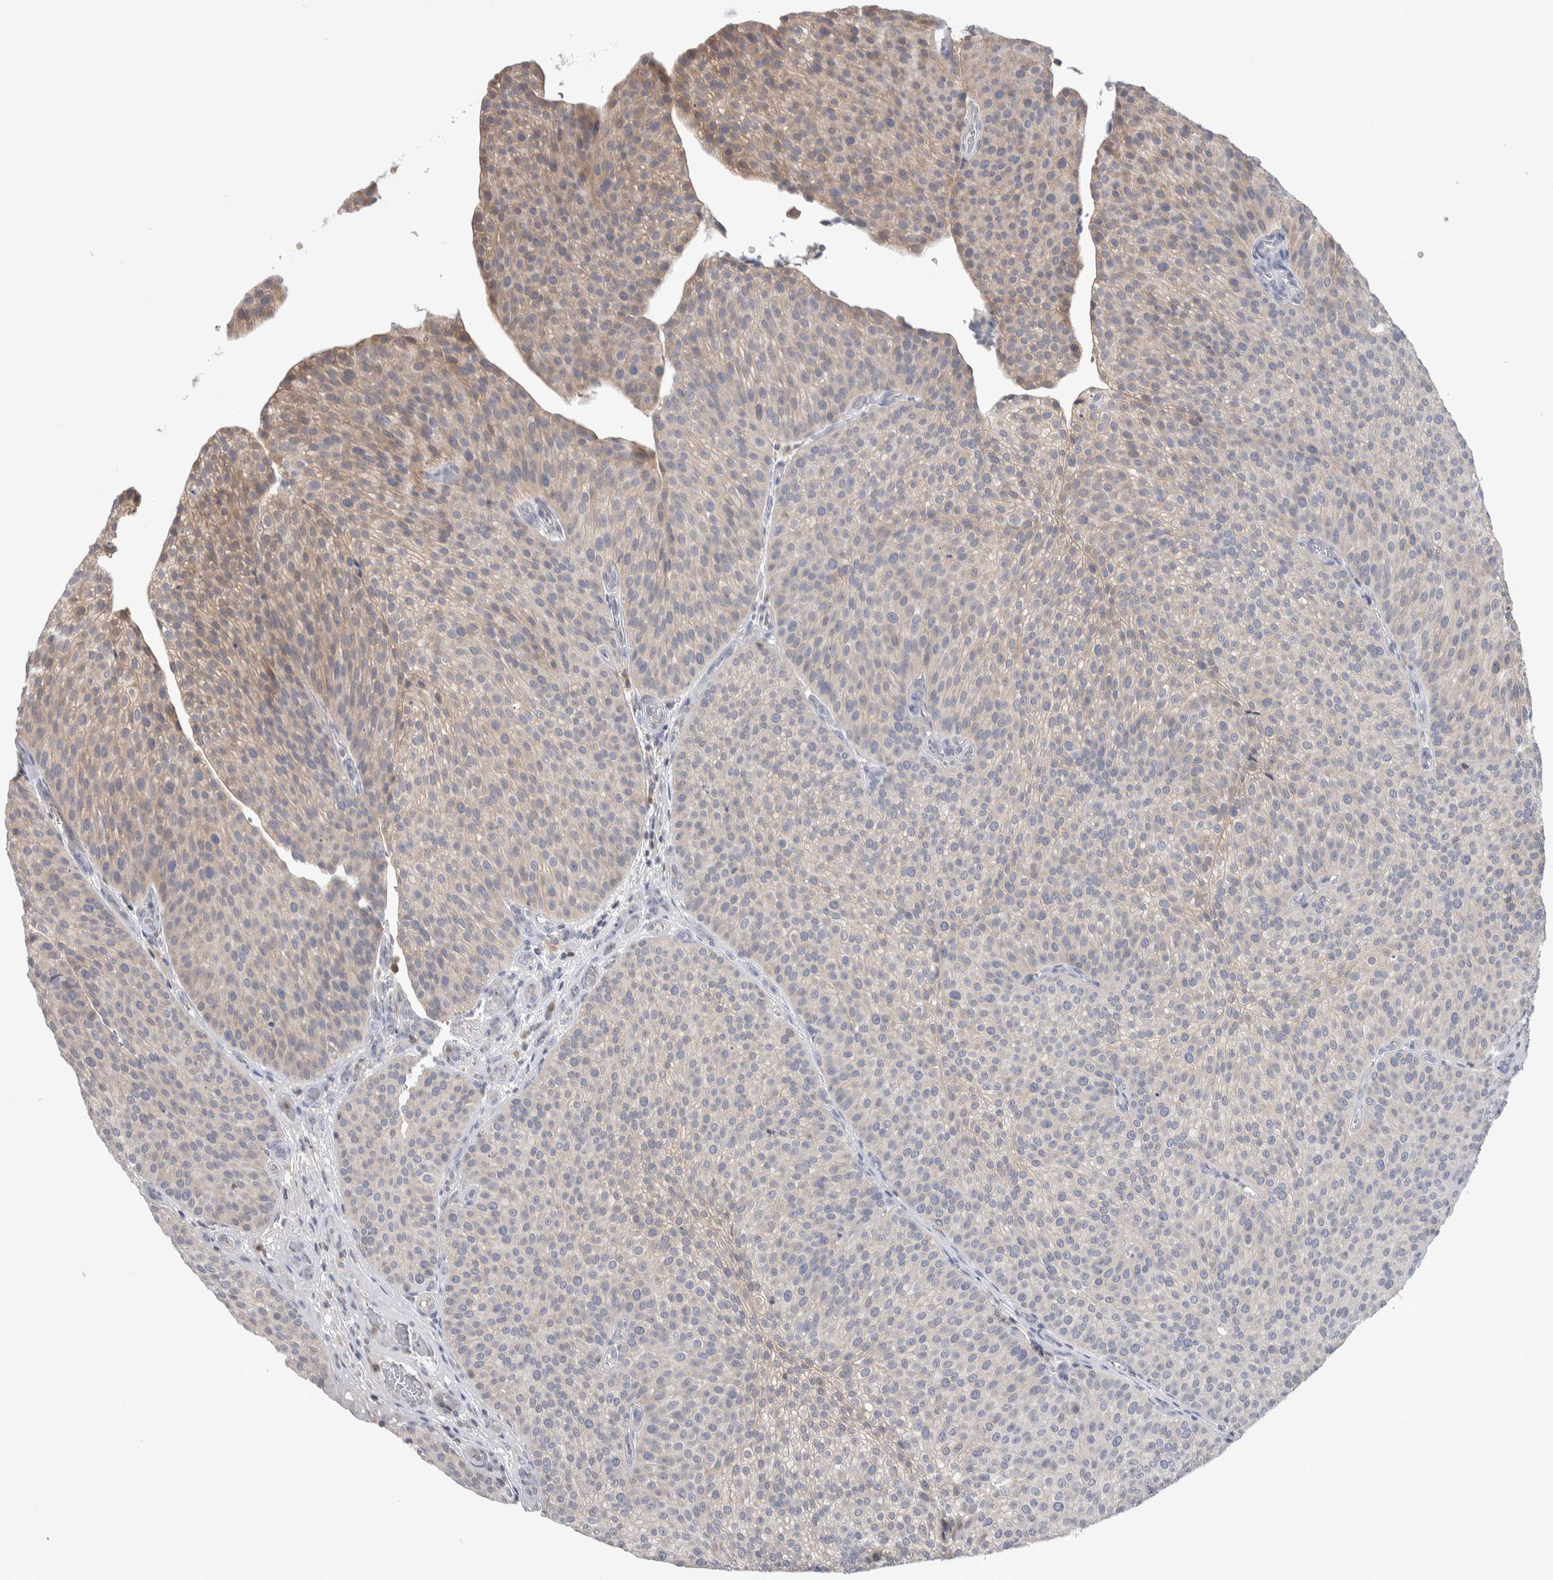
{"staining": {"intensity": "weak", "quantity": "25%-75%", "location": "cytoplasmic/membranous"}, "tissue": "urothelial cancer", "cell_type": "Tumor cells", "image_type": "cancer", "snomed": [{"axis": "morphology", "description": "Normal tissue, NOS"}, {"axis": "morphology", "description": "Urothelial carcinoma, Low grade"}, {"axis": "topography", "description": "Smooth muscle"}, {"axis": "topography", "description": "Urinary bladder"}], "caption": "Protein staining of urothelial cancer tissue exhibits weak cytoplasmic/membranous positivity in approximately 25%-75% of tumor cells.", "gene": "HTATIP2", "patient": {"sex": "male", "age": 60}}